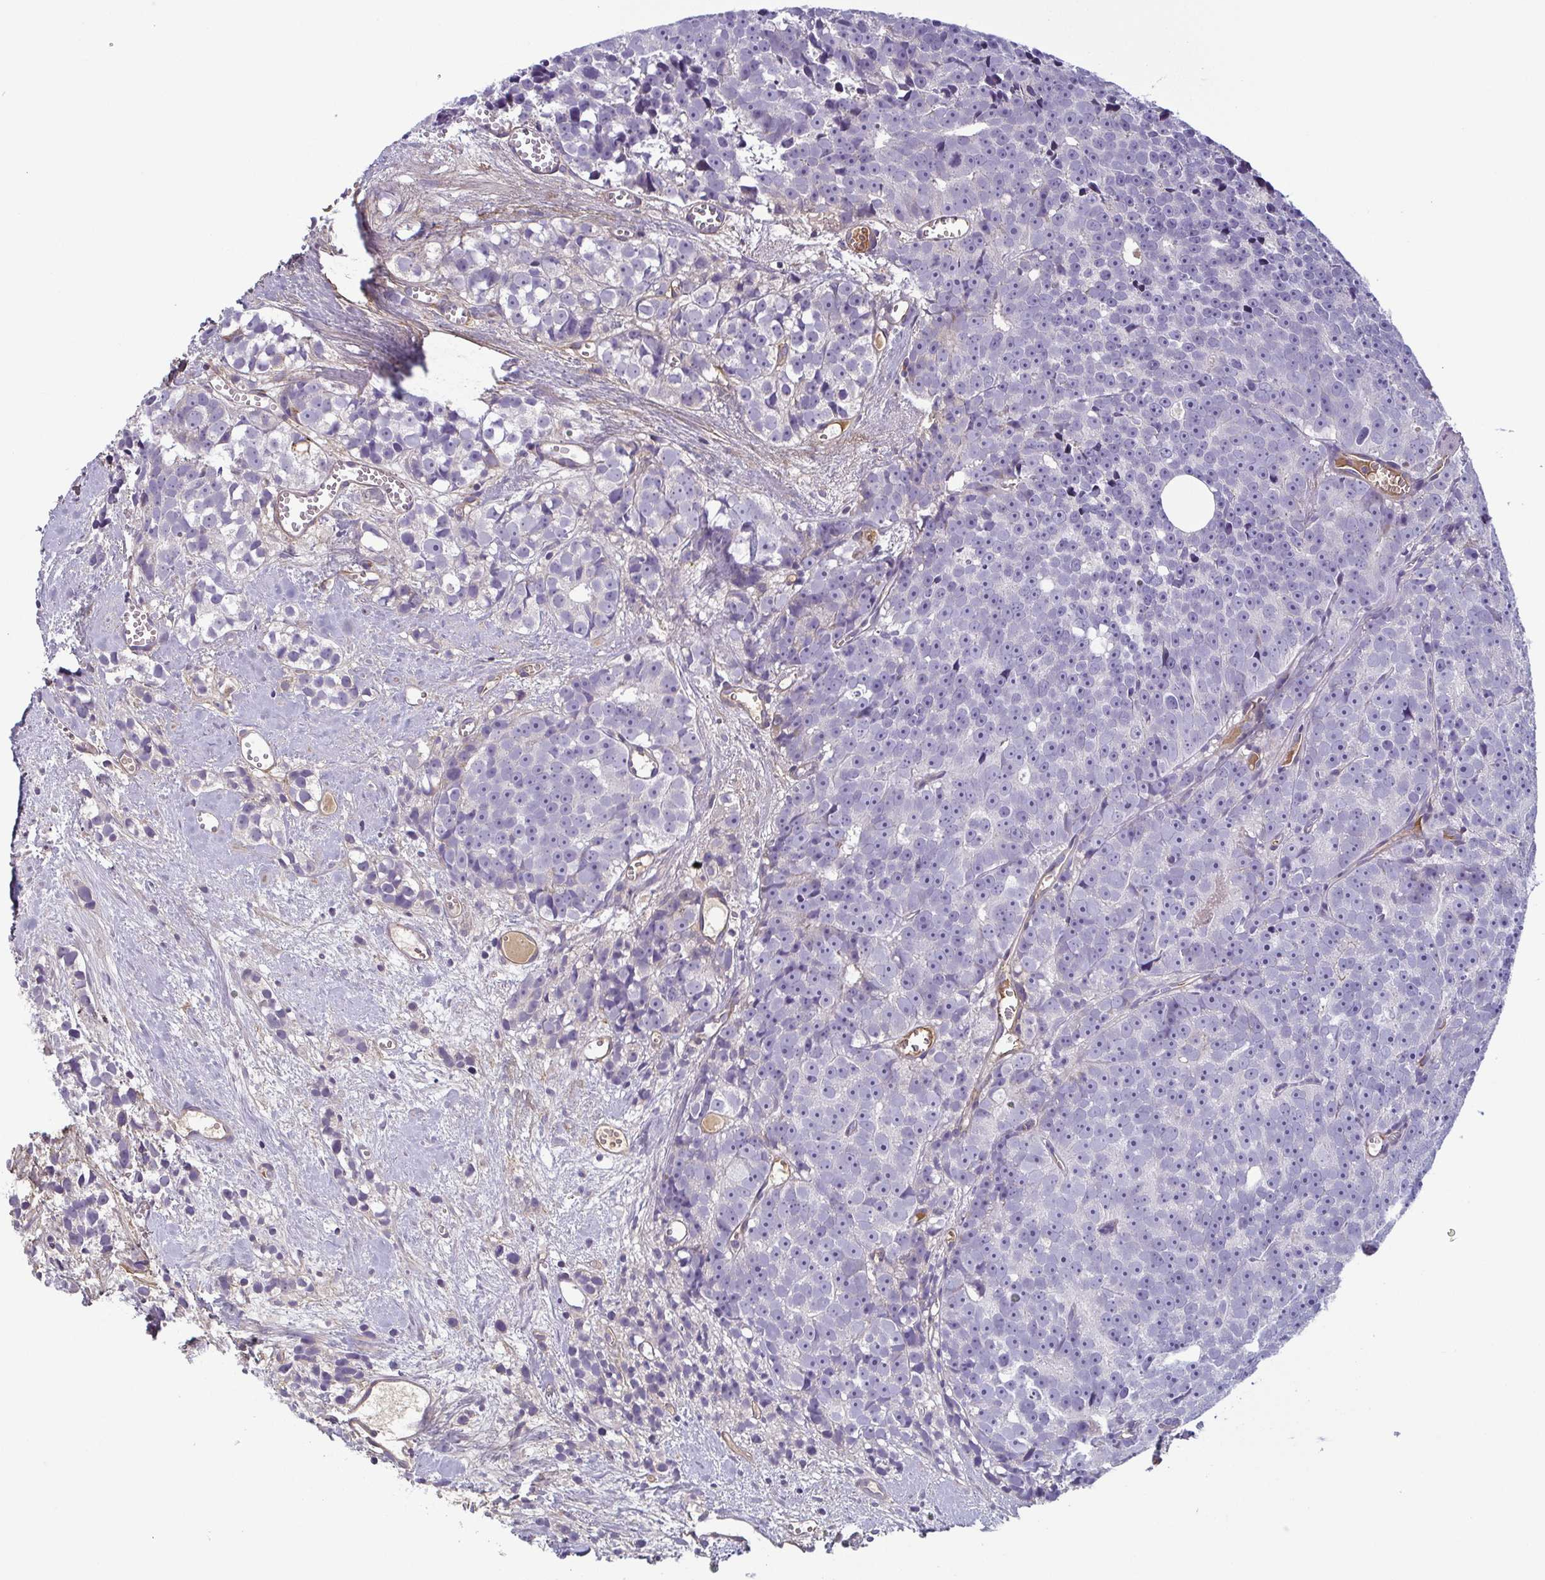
{"staining": {"intensity": "negative", "quantity": "none", "location": "none"}, "tissue": "prostate cancer", "cell_type": "Tumor cells", "image_type": "cancer", "snomed": [{"axis": "morphology", "description": "Adenocarcinoma, High grade"}, {"axis": "topography", "description": "Prostate"}], "caption": "High magnification brightfield microscopy of prostate adenocarcinoma (high-grade) stained with DAB (3,3'-diaminobenzidine) (brown) and counterstained with hematoxylin (blue): tumor cells show no significant expression. Nuclei are stained in blue.", "gene": "ECM1", "patient": {"sex": "male", "age": 77}}